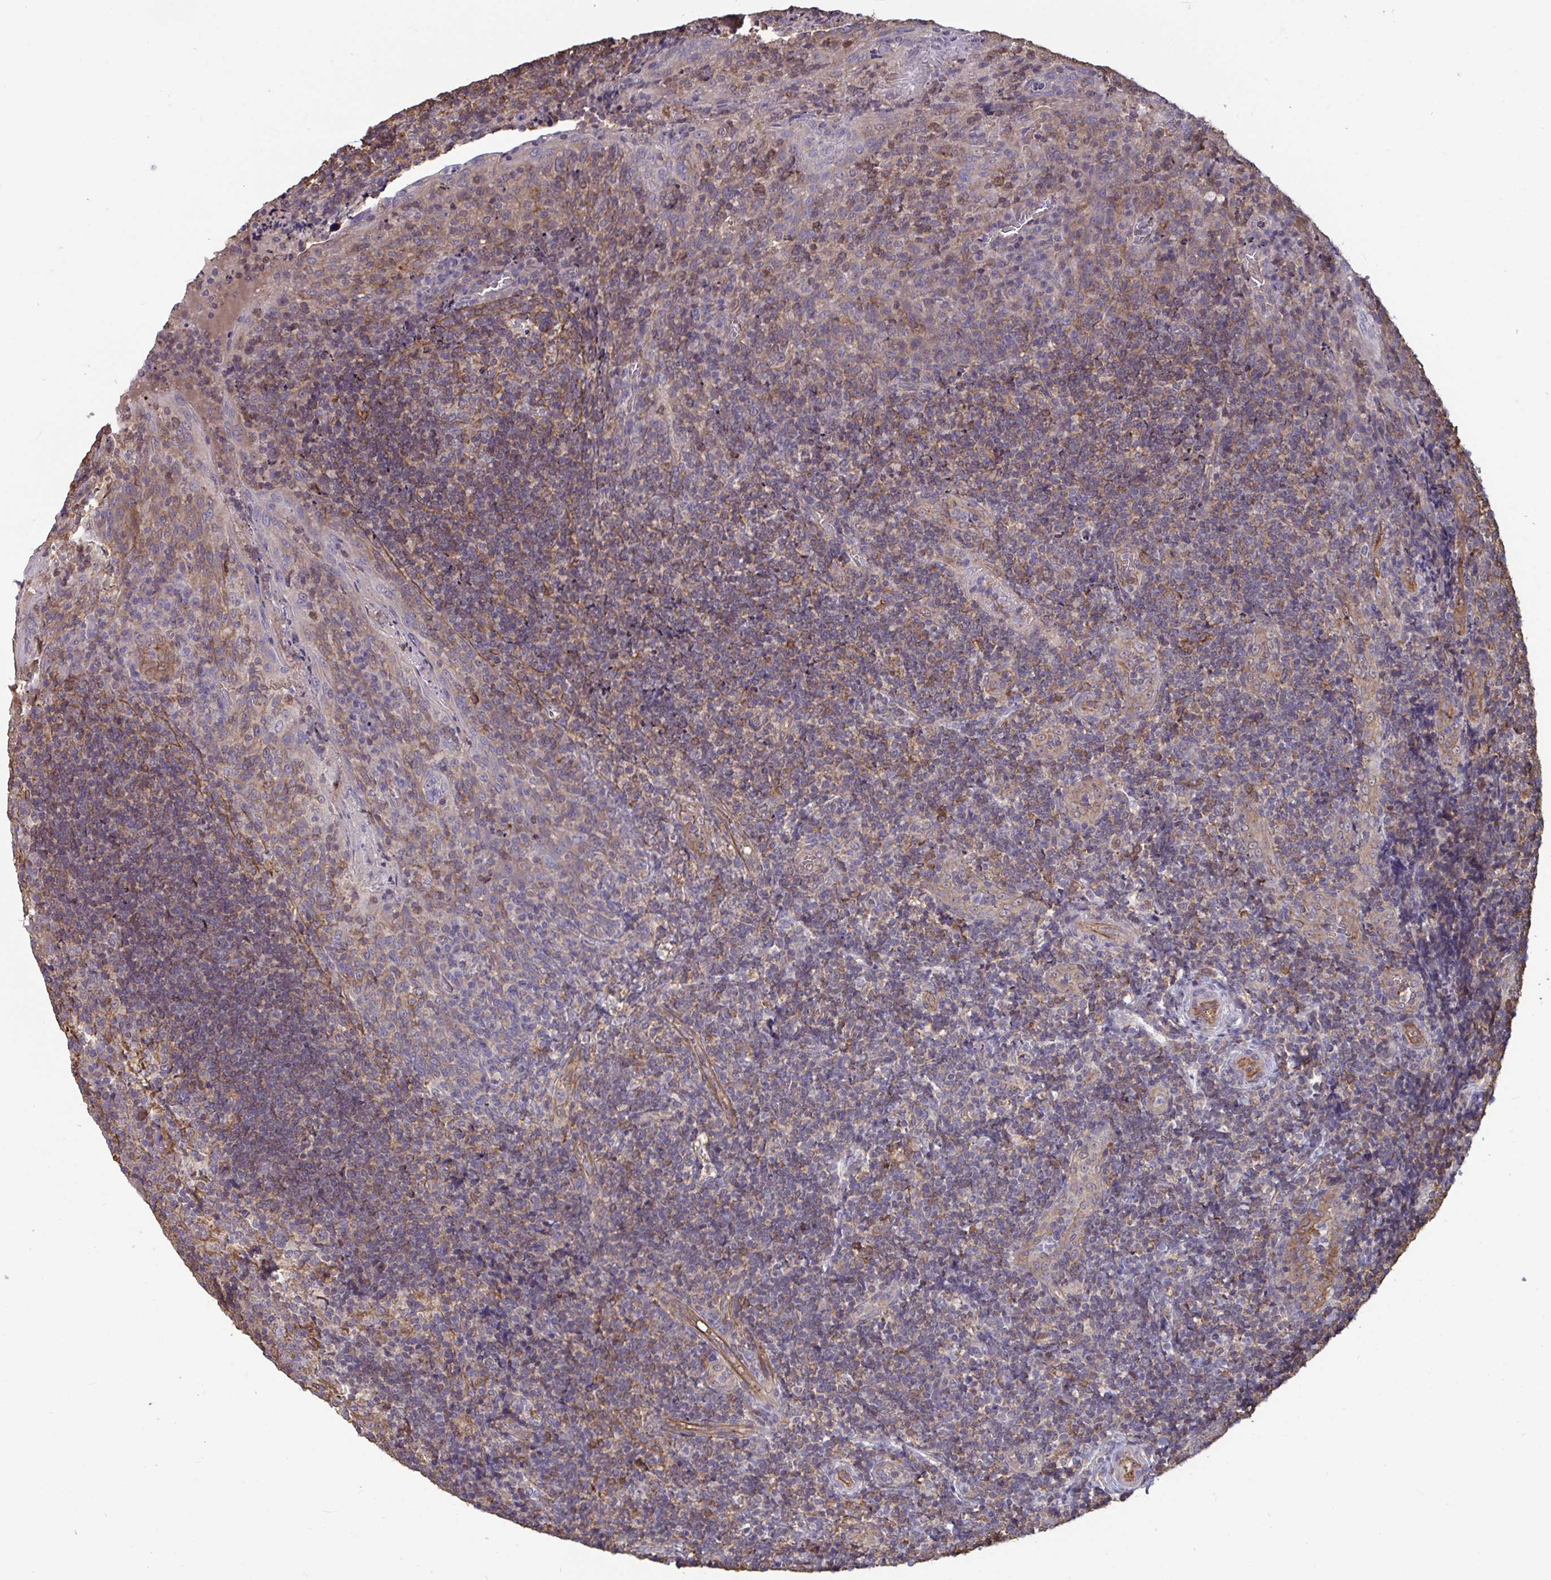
{"staining": {"intensity": "negative", "quantity": "none", "location": "none"}, "tissue": "tonsil", "cell_type": "Germinal center cells", "image_type": "normal", "snomed": [{"axis": "morphology", "description": "Normal tissue, NOS"}, {"axis": "topography", "description": "Tonsil"}], "caption": "This is a photomicrograph of immunohistochemistry staining of benign tonsil, which shows no staining in germinal center cells.", "gene": "ISCU", "patient": {"sex": "male", "age": 17}}